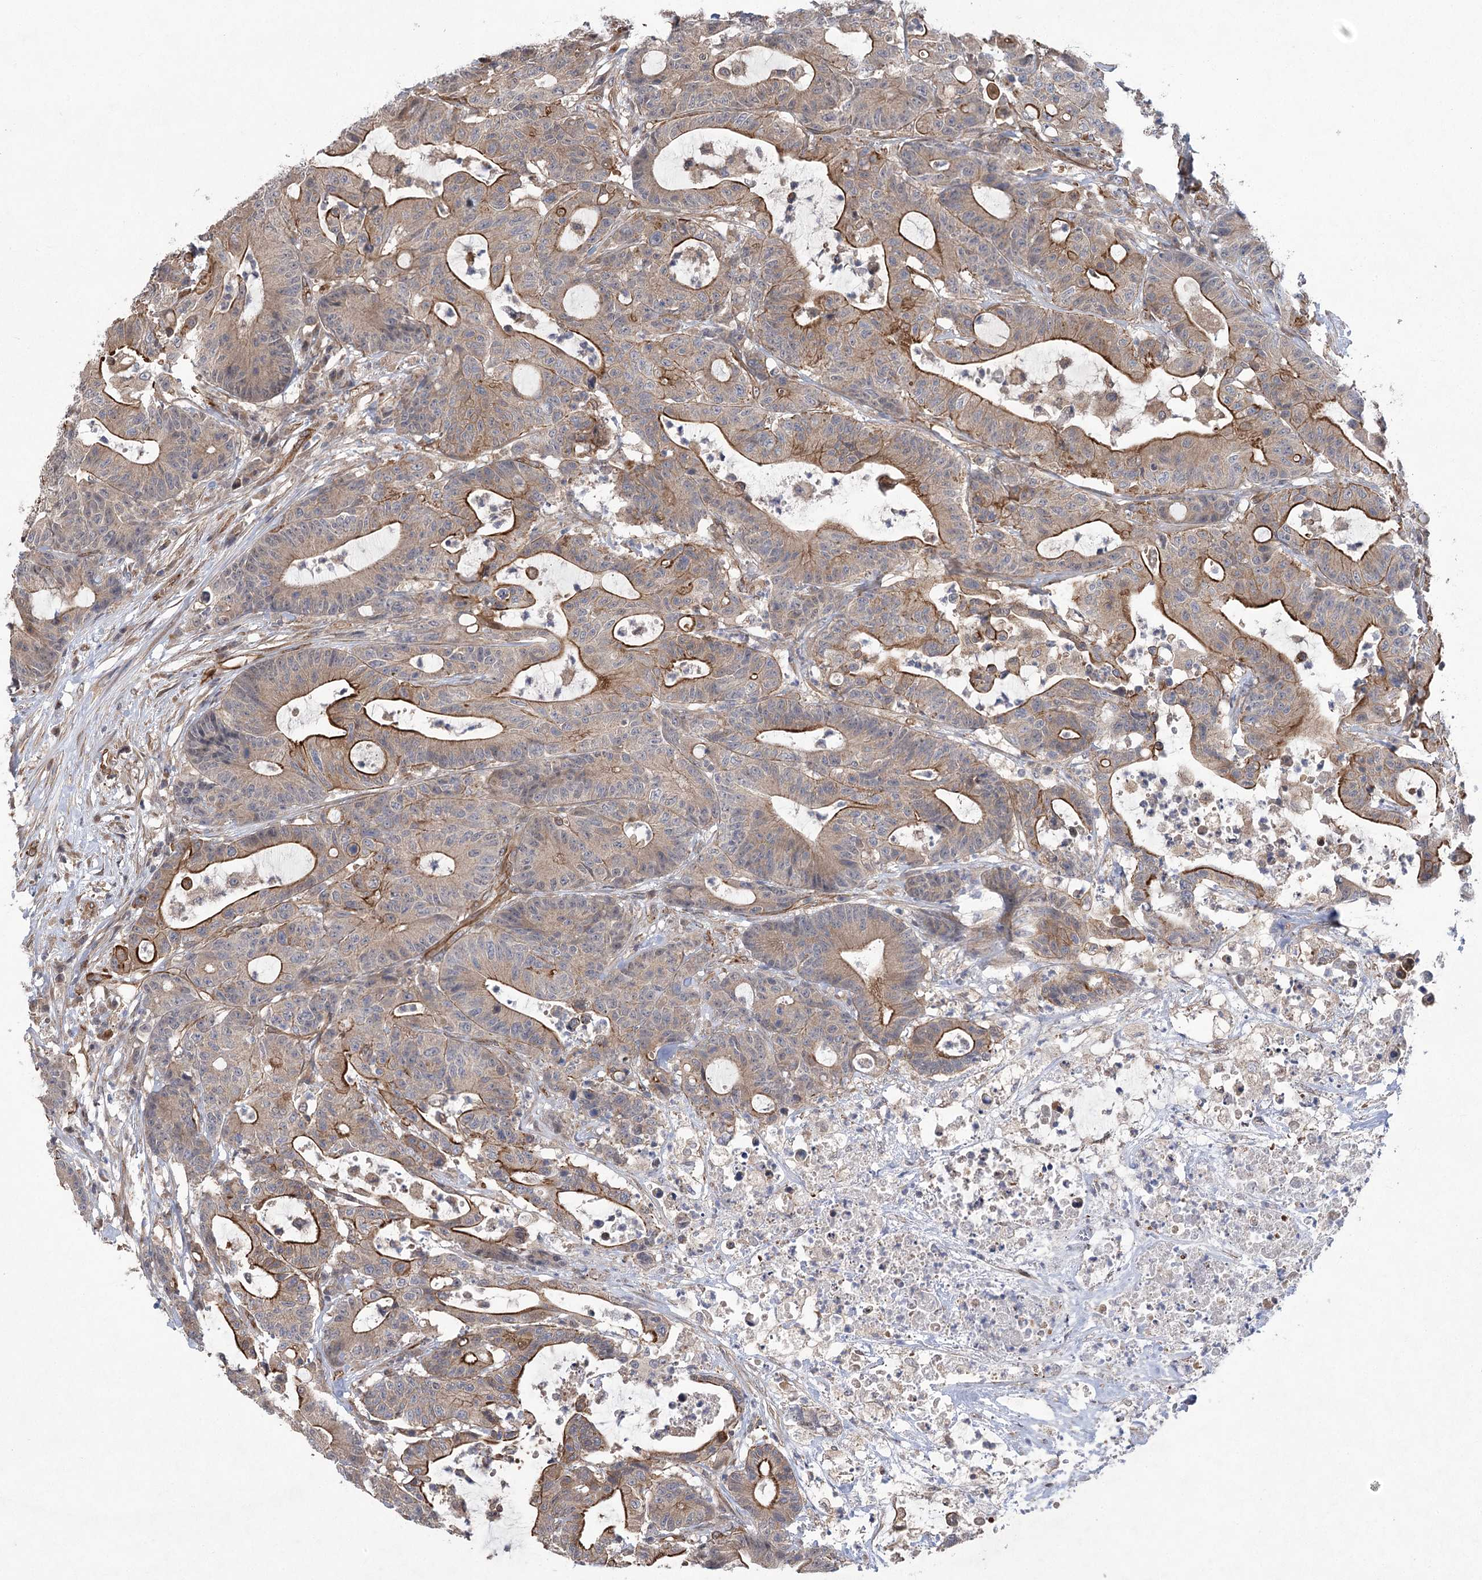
{"staining": {"intensity": "strong", "quantity": ">75%", "location": "cytoplasmic/membranous"}, "tissue": "colorectal cancer", "cell_type": "Tumor cells", "image_type": "cancer", "snomed": [{"axis": "morphology", "description": "Adenocarcinoma, NOS"}, {"axis": "topography", "description": "Colon"}], "caption": "High-power microscopy captured an immunohistochemistry image of colorectal cancer, revealing strong cytoplasmic/membranous staining in approximately >75% of tumor cells.", "gene": "RWDD4", "patient": {"sex": "female", "age": 84}}